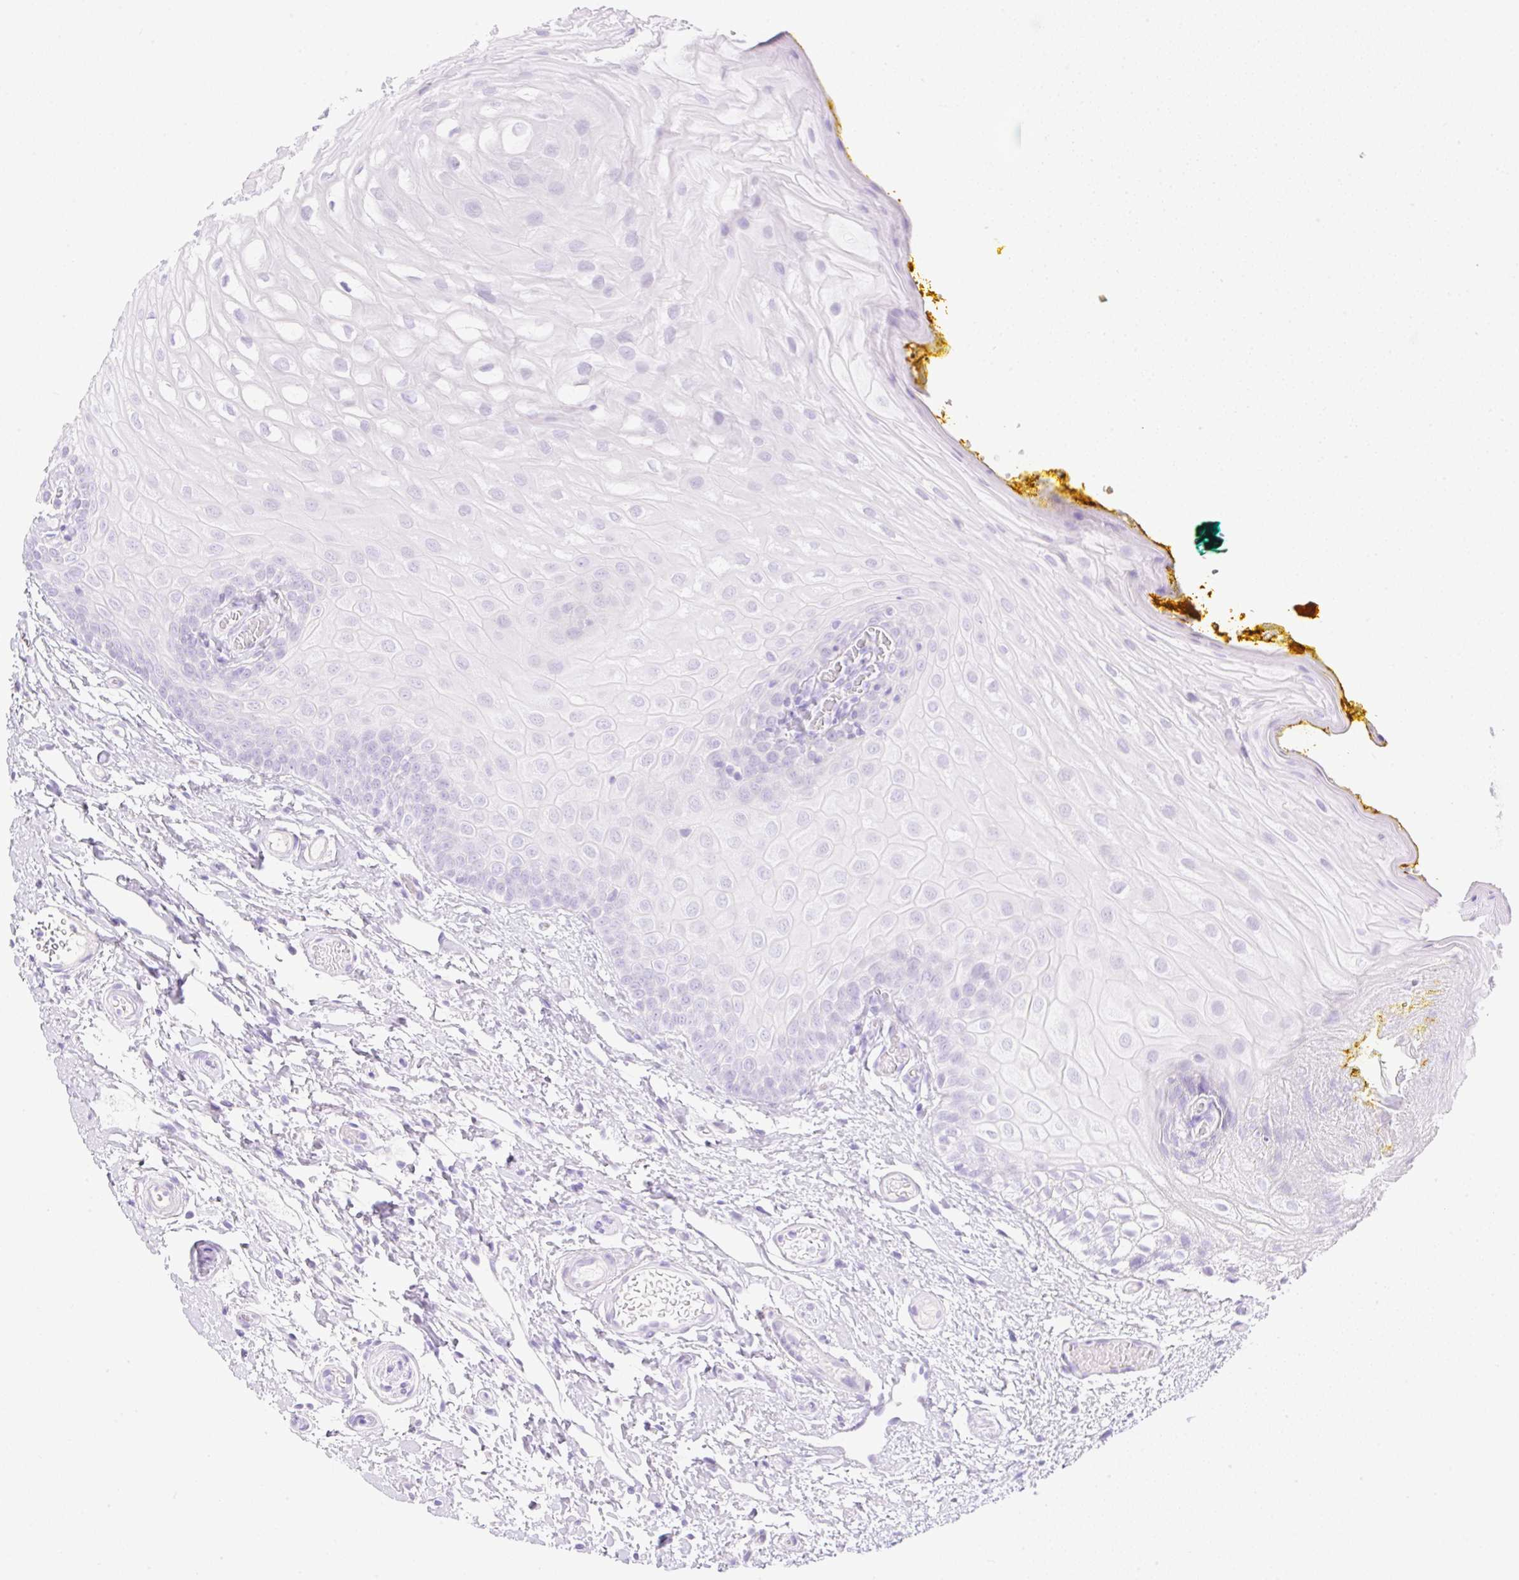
{"staining": {"intensity": "negative", "quantity": "none", "location": "none"}, "tissue": "oral mucosa", "cell_type": "Squamous epithelial cells", "image_type": "normal", "snomed": [{"axis": "morphology", "description": "Normal tissue, NOS"}, {"axis": "topography", "description": "Oral tissue"}, {"axis": "topography", "description": "Tounge, NOS"}], "caption": "This is a image of immunohistochemistry (IHC) staining of normal oral mucosa, which shows no staining in squamous epithelial cells.", "gene": "CDX1", "patient": {"sex": "female", "age": 60}}